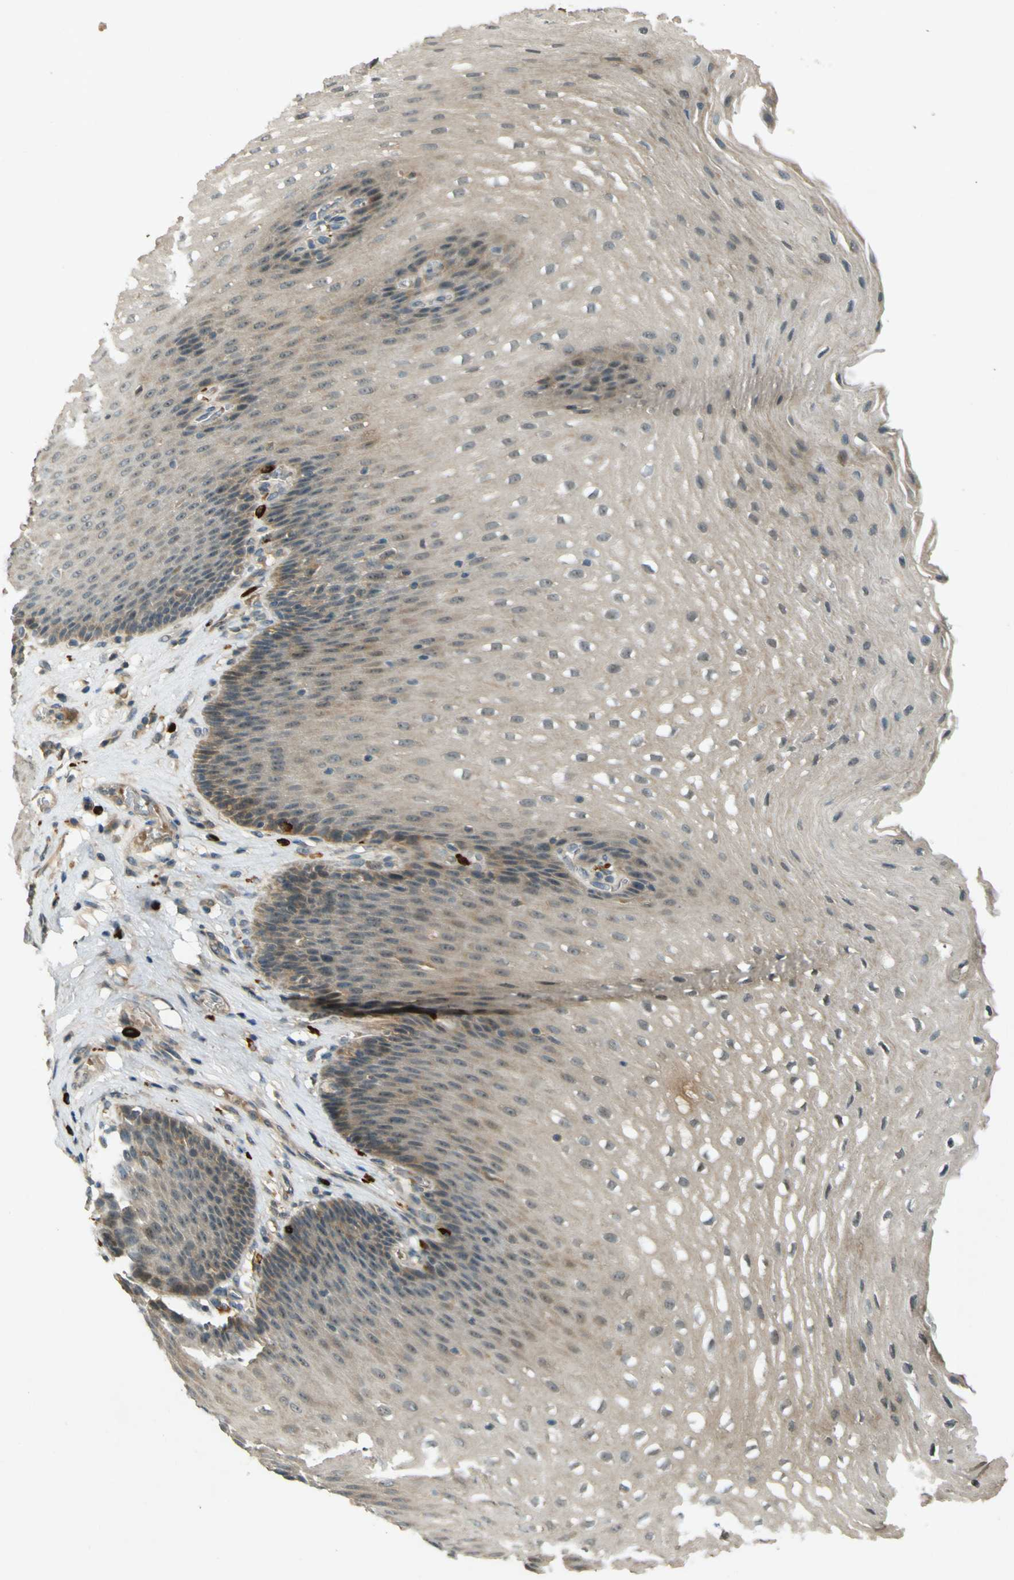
{"staining": {"intensity": "negative", "quantity": "none", "location": "none"}, "tissue": "esophagus", "cell_type": "Squamous epithelial cells", "image_type": "normal", "snomed": [{"axis": "morphology", "description": "Normal tissue, NOS"}, {"axis": "topography", "description": "Esophagus"}], "caption": "Histopathology image shows no protein staining in squamous epithelial cells of normal esophagus. (Brightfield microscopy of DAB (3,3'-diaminobenzidine) immunohistochemistry (IHC) at high magnification).", "gene": "MPDZ", "patient": {"sex": "male", "age": 48}}